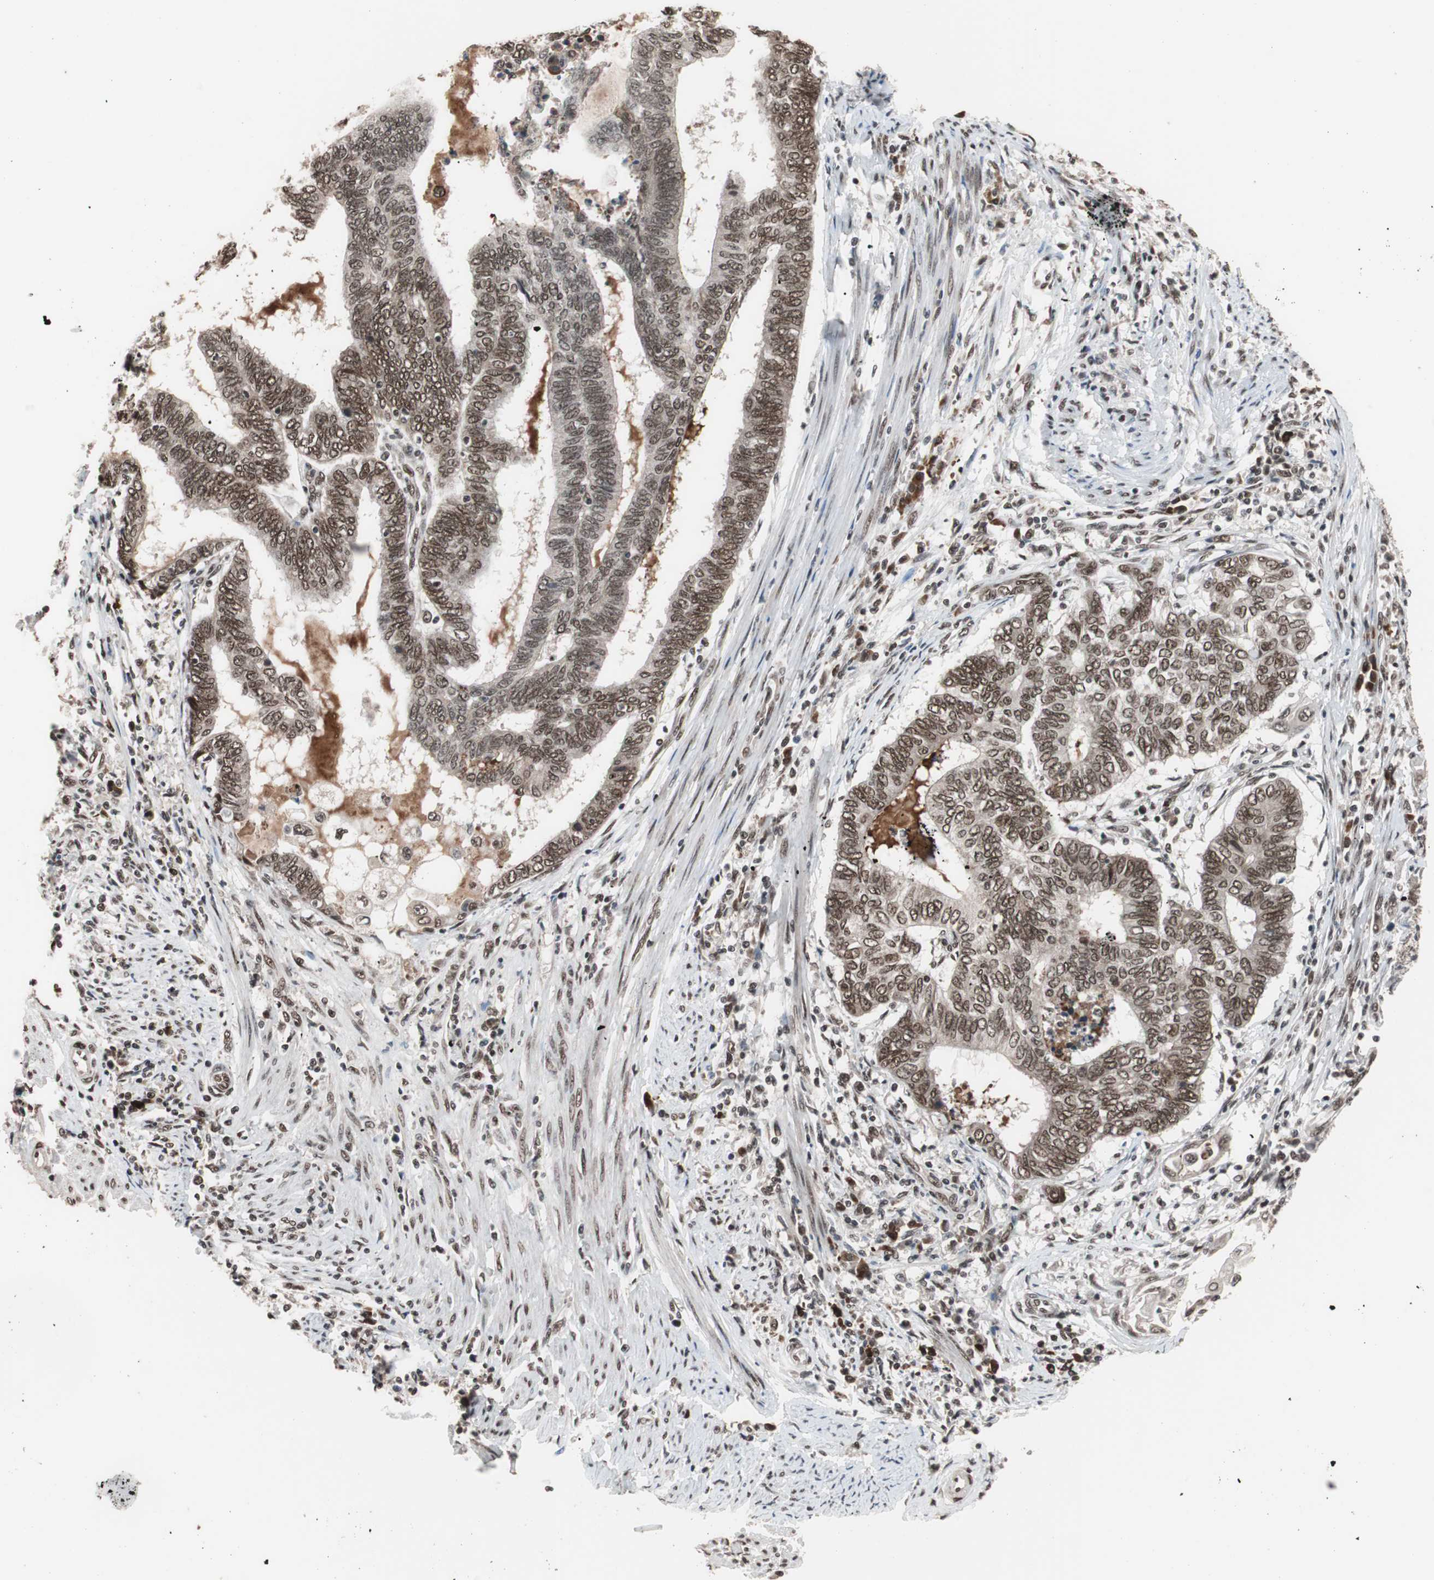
{"staining": {"intensity": "moderate", "quantity": ">75%", "location": "nuclear"}, "tissue": "endometrial cancer", "cell_type": "Tumor cells", "image_type": "cancer", "snomed": [{"axis": "morphology", "description": "Adenocarcinoma, NOS"}, {"axis": "topography", "description": "Uterus"}, {"axis": "topography", "description": "Endometrium"}], "caption": "An immunohistochemistry (IHC) photomicrograph of tumor tissue is shown. Protein staining in brown labels moderate nuclear positivity in endometrial cancer within tumor cells. Using DAB (brown) and hematoxylin (blue) stains, captured at high magnification using brightfield microscopy.", "gene": "CHAMP1", "patient": {"sex": "female", "age": 70}}